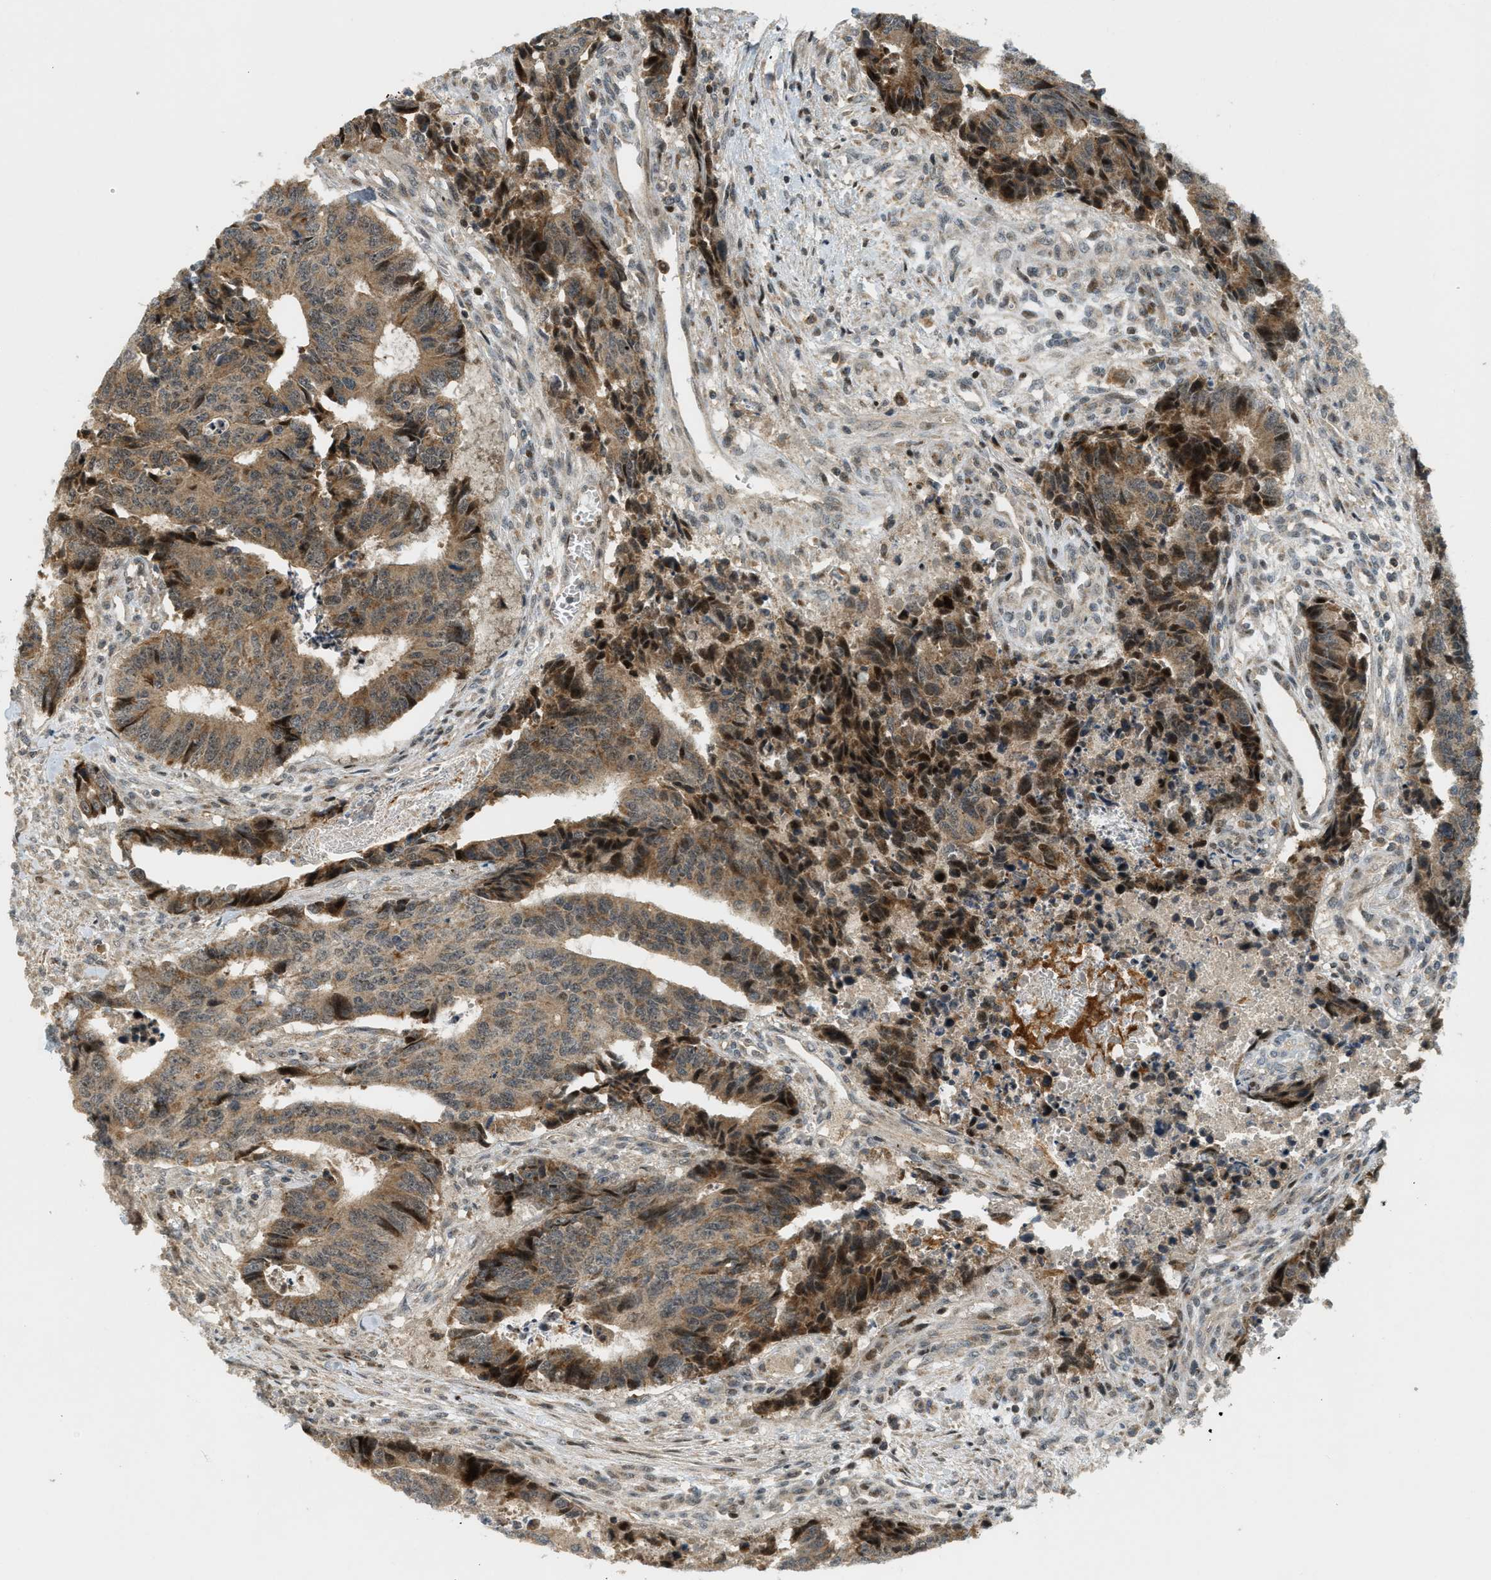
{"staining": {"intensity": "moderate", "quantity": ">75%", "location": "cytoplasmic/membranous"}, "tissue": "colorectal cancer", "cell_type": "Tumor cells", "image_type": "cancer", "snomed": [{"axis": "morphology", "description": "Adenocarcinoma, NOS"}, {"axis": "topography", "description": "Rectum"}], "caption": "Immunohistochemistry (IHC) micrograph of human colorectal cancer (adenocarcinoma) stained for a protein (brown), which reveals medium levels of moderate cytoplasmic/membranous positivity in about >75% of tumor cells.", "gene": "TRAPPC14", "patient": {"sex": "male", "age": 84}}